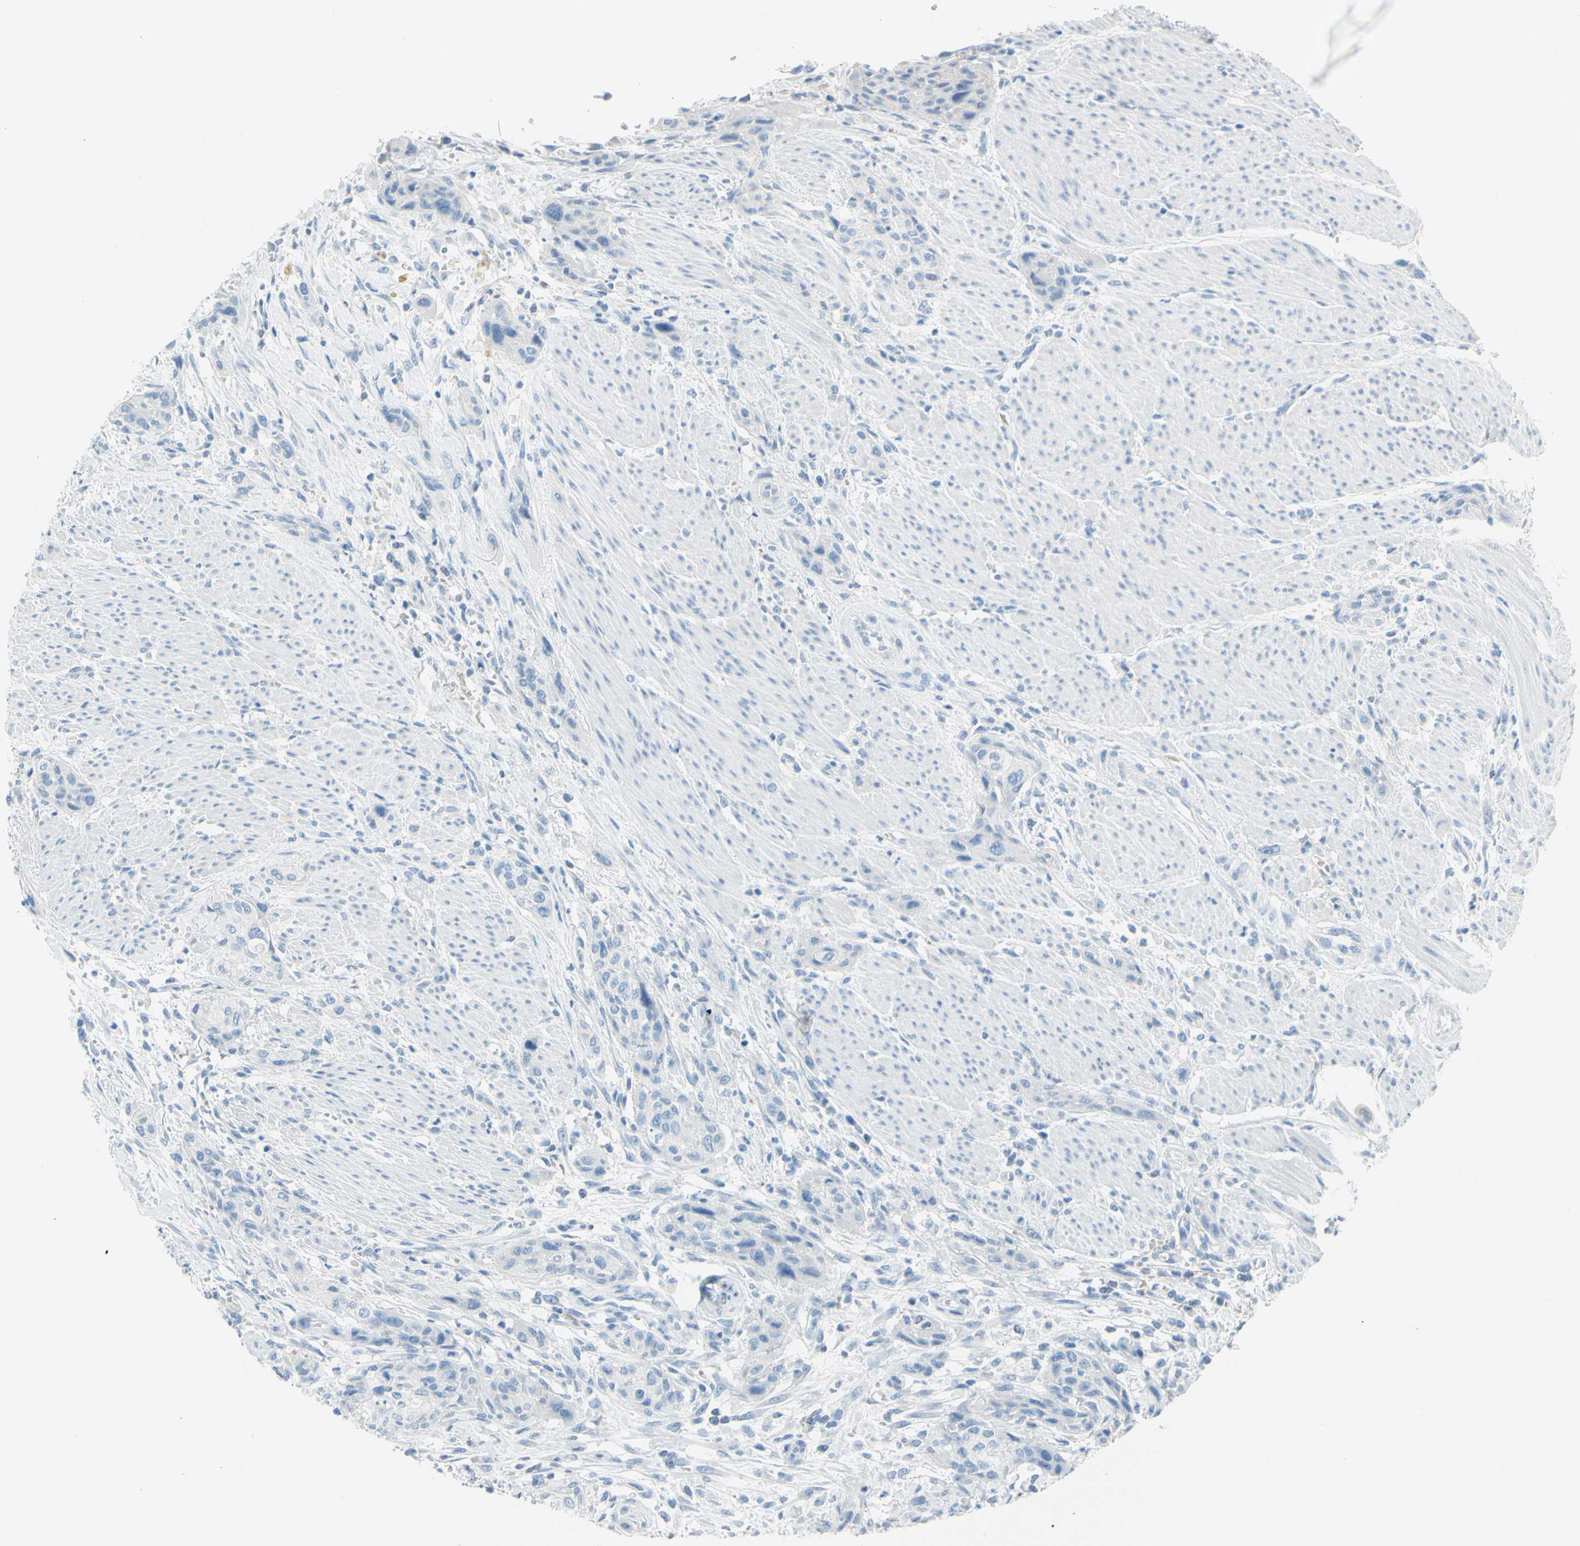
{"staining": {"intensity": "negative", "quantity": "none", "location": "none"}, "tissue": "urothelial cancer", "cell_type": "Tumor cells", "image_type": "cancer", "snomed": [{"axis": "morphology", "description": "Urothelial carcinoma, High grade"}, {"axis": "topography", "description": "Urinary bladder"}], "caption": "Immunohistochemical staining of human urothelial carcinoma (high-grade) displays no significant positivity in tumor cells.", "gene": "DCT", "patient": {"sex": "male", "age": 35}}